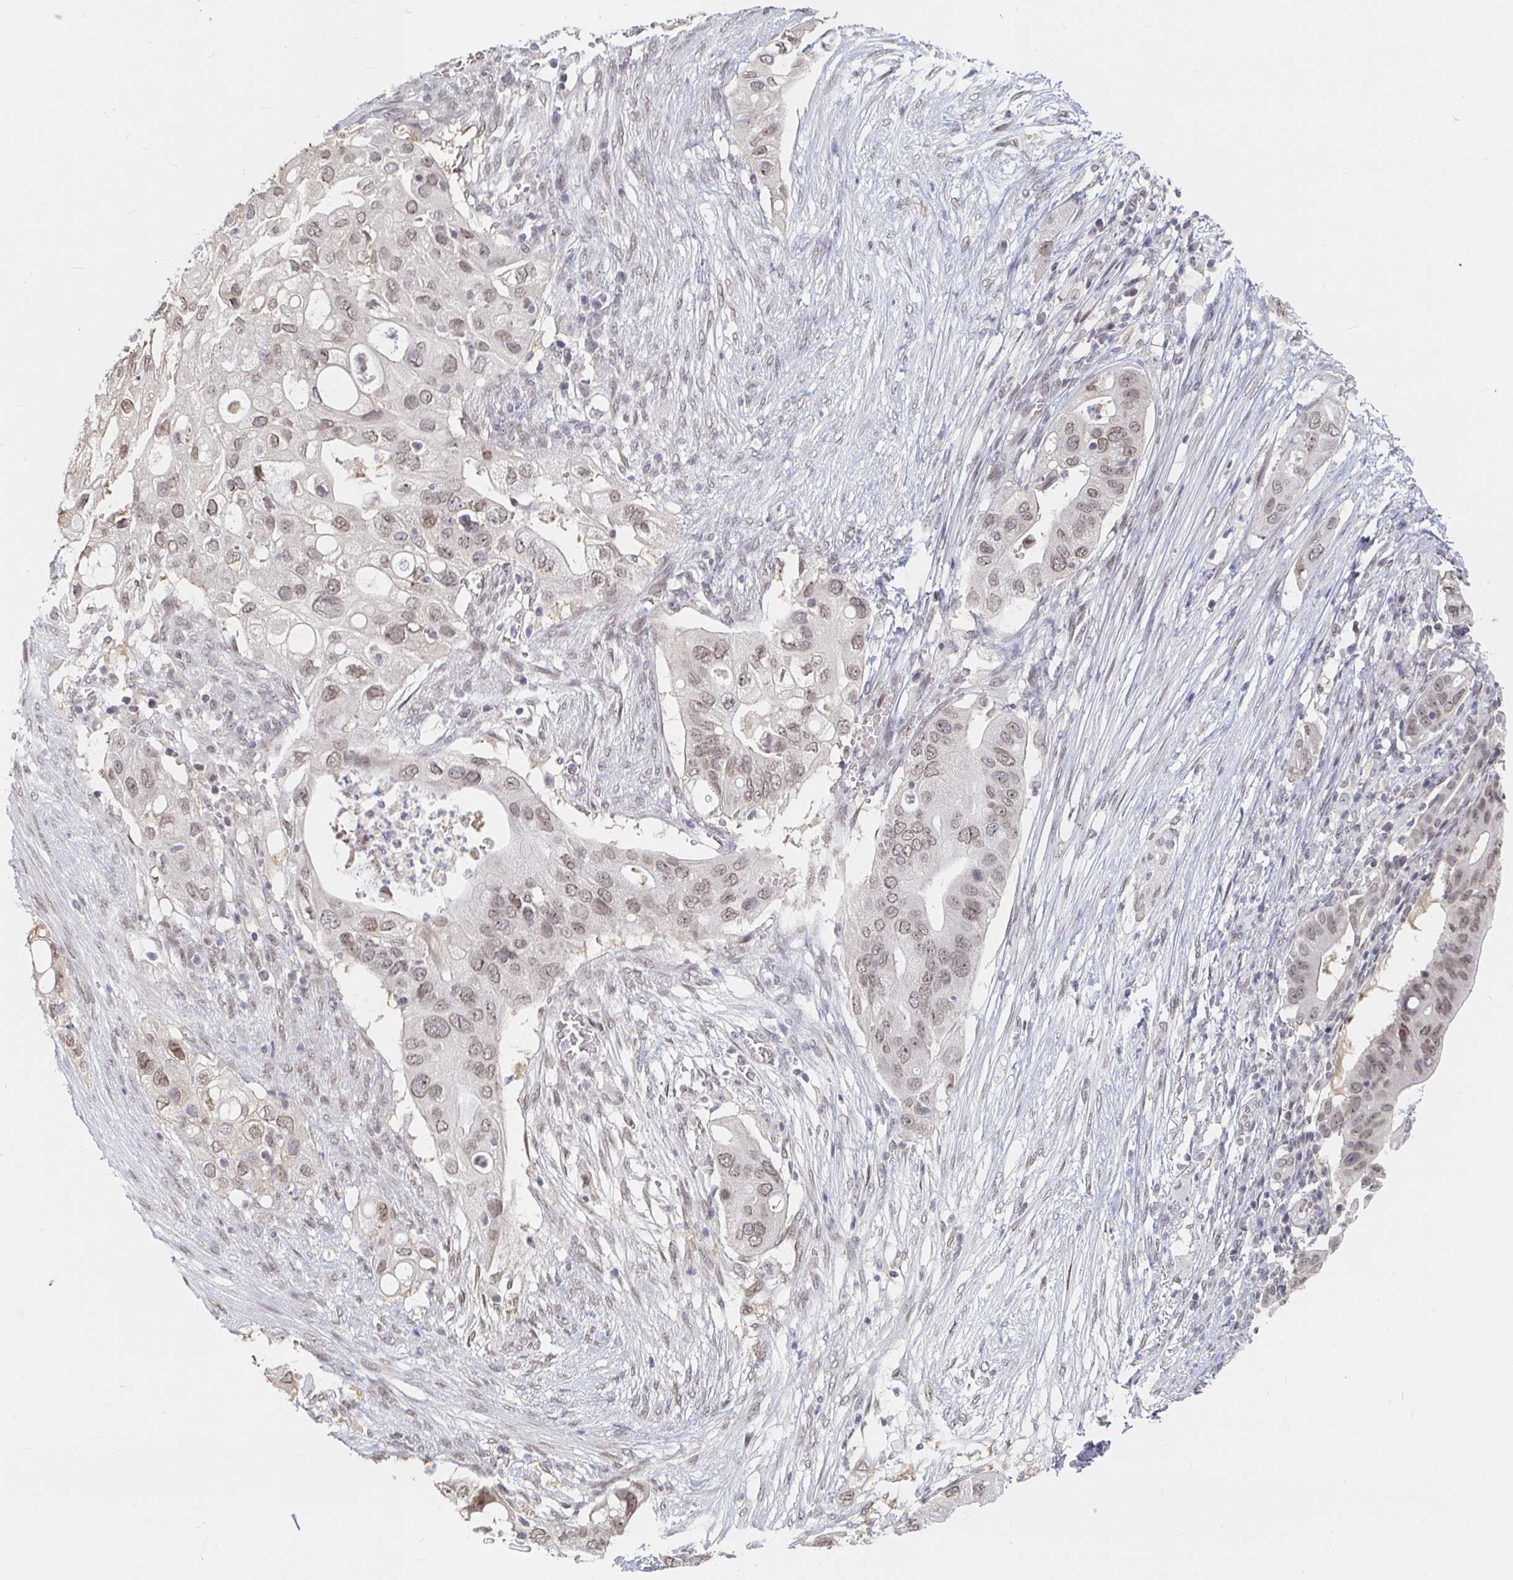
{"staining": {"intensity": "weak", "quantity": ">75%", "location": "nuclear"}, "tissue": "pancreatic cancer", "cell_type": "Tumor cells", "image_type": "cancer", "snomed": [{"axis": "morphology", "description": "Adenocarcinoma, NOS"}, {"axis": "topography", "description": "Pancreas"}], "caption": "Adenocarcinoma (pancreatic) stained for a protein (brown) shows weak nuclear positive positivity in about >75% of tumor cells.", "gene": "CHD2", "patient": {"sex": "female", "age": 72}}